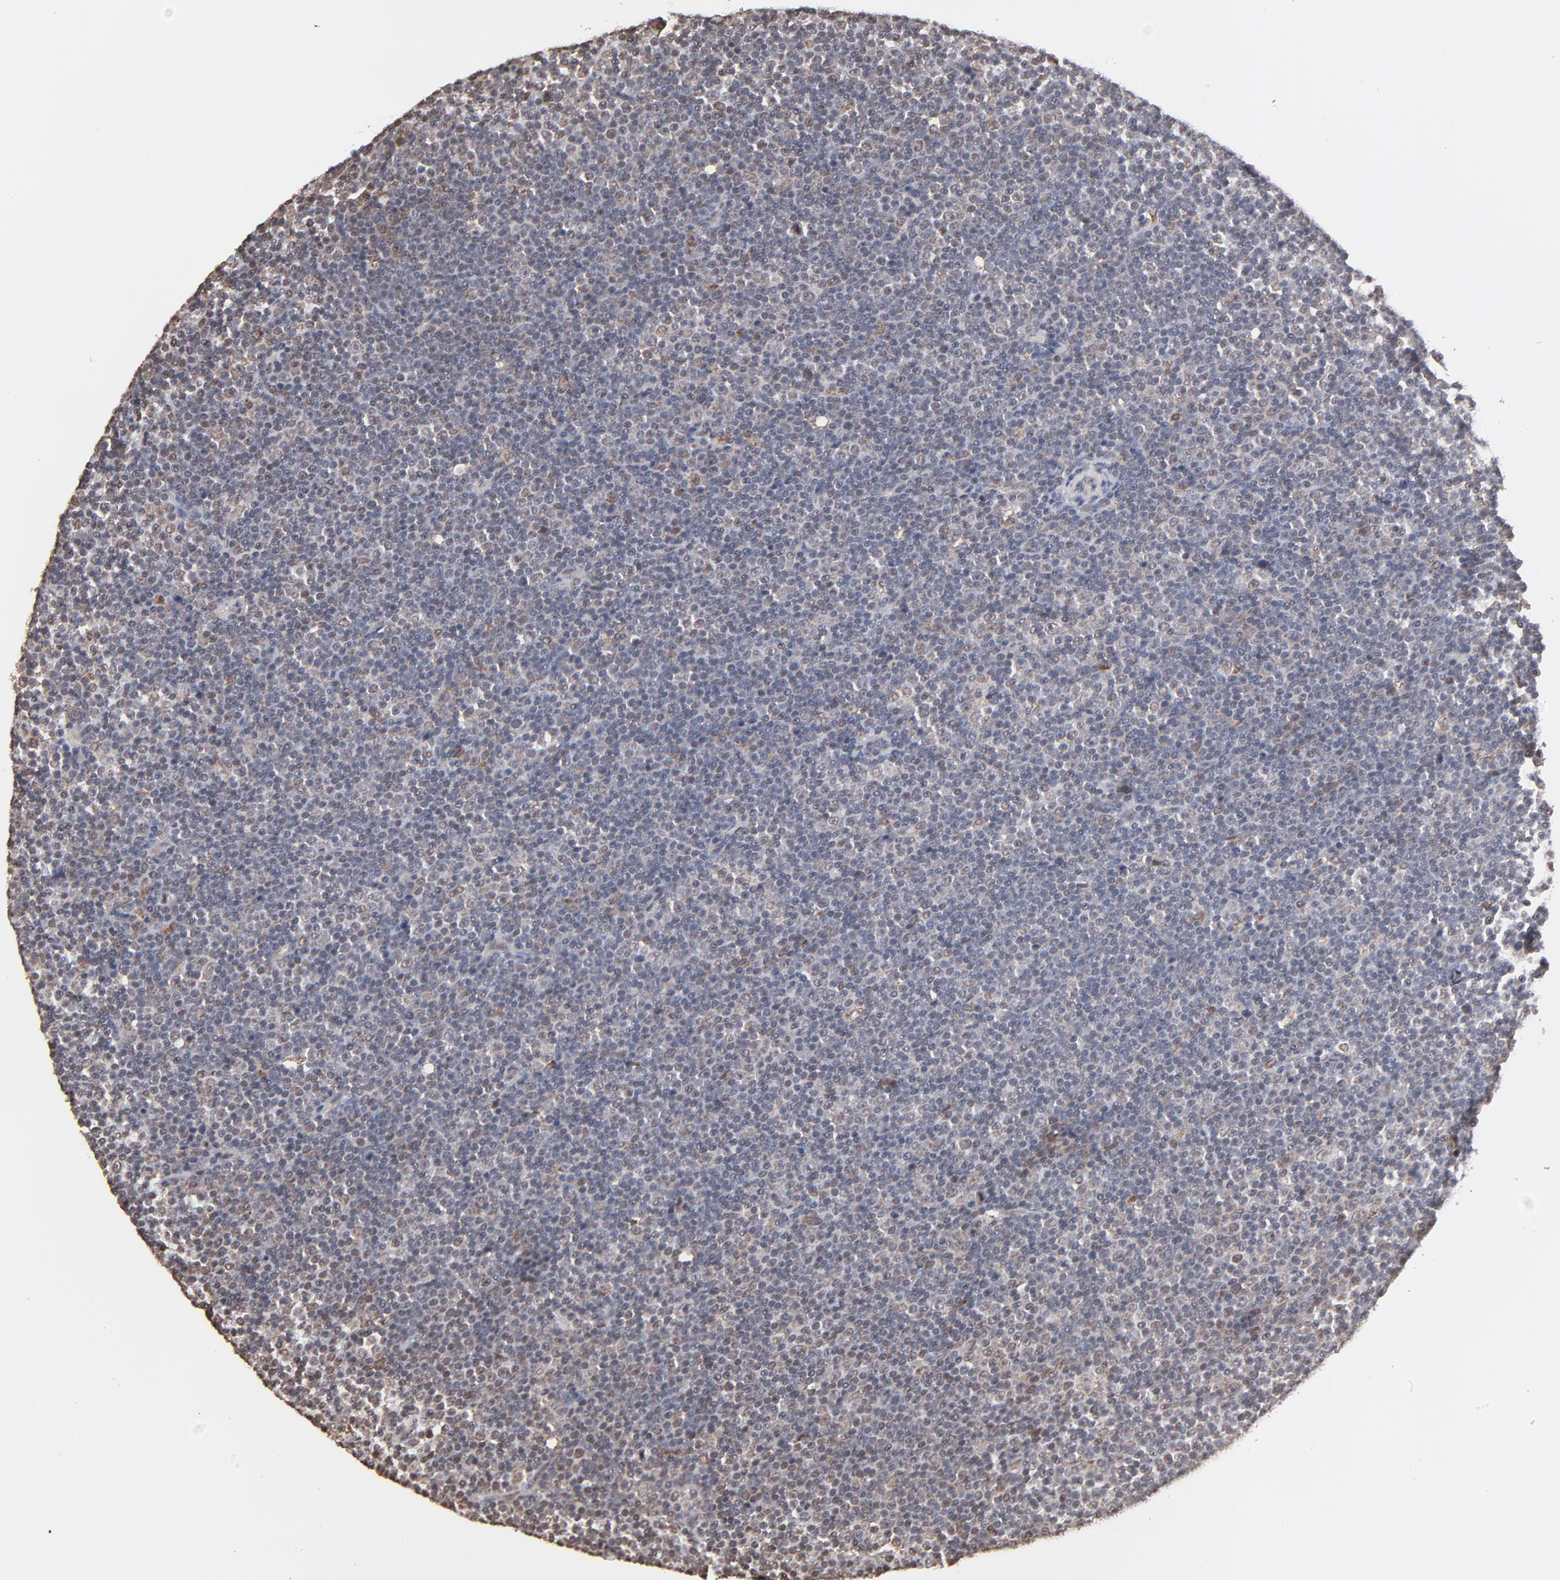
{"staining": {"intensity": "weak", "quantity": "<25%", "location": "cytoplasmic/membranous"}, "tissue": "lymphoma", "cell_type": "Tumor cells", "image_type": "cancer", "snomed": [{"axis": "morphology", "description": "Malignant lymphoma, non-Hodgkin's type, Low grade"}, {"axis": "topography", "description": "Lymph node"}], "caption": "Tumor cells are negative for brown protein staining in lymphoma.", "gene": "CHM", "patient": {"sex": "female", "age": 67}}